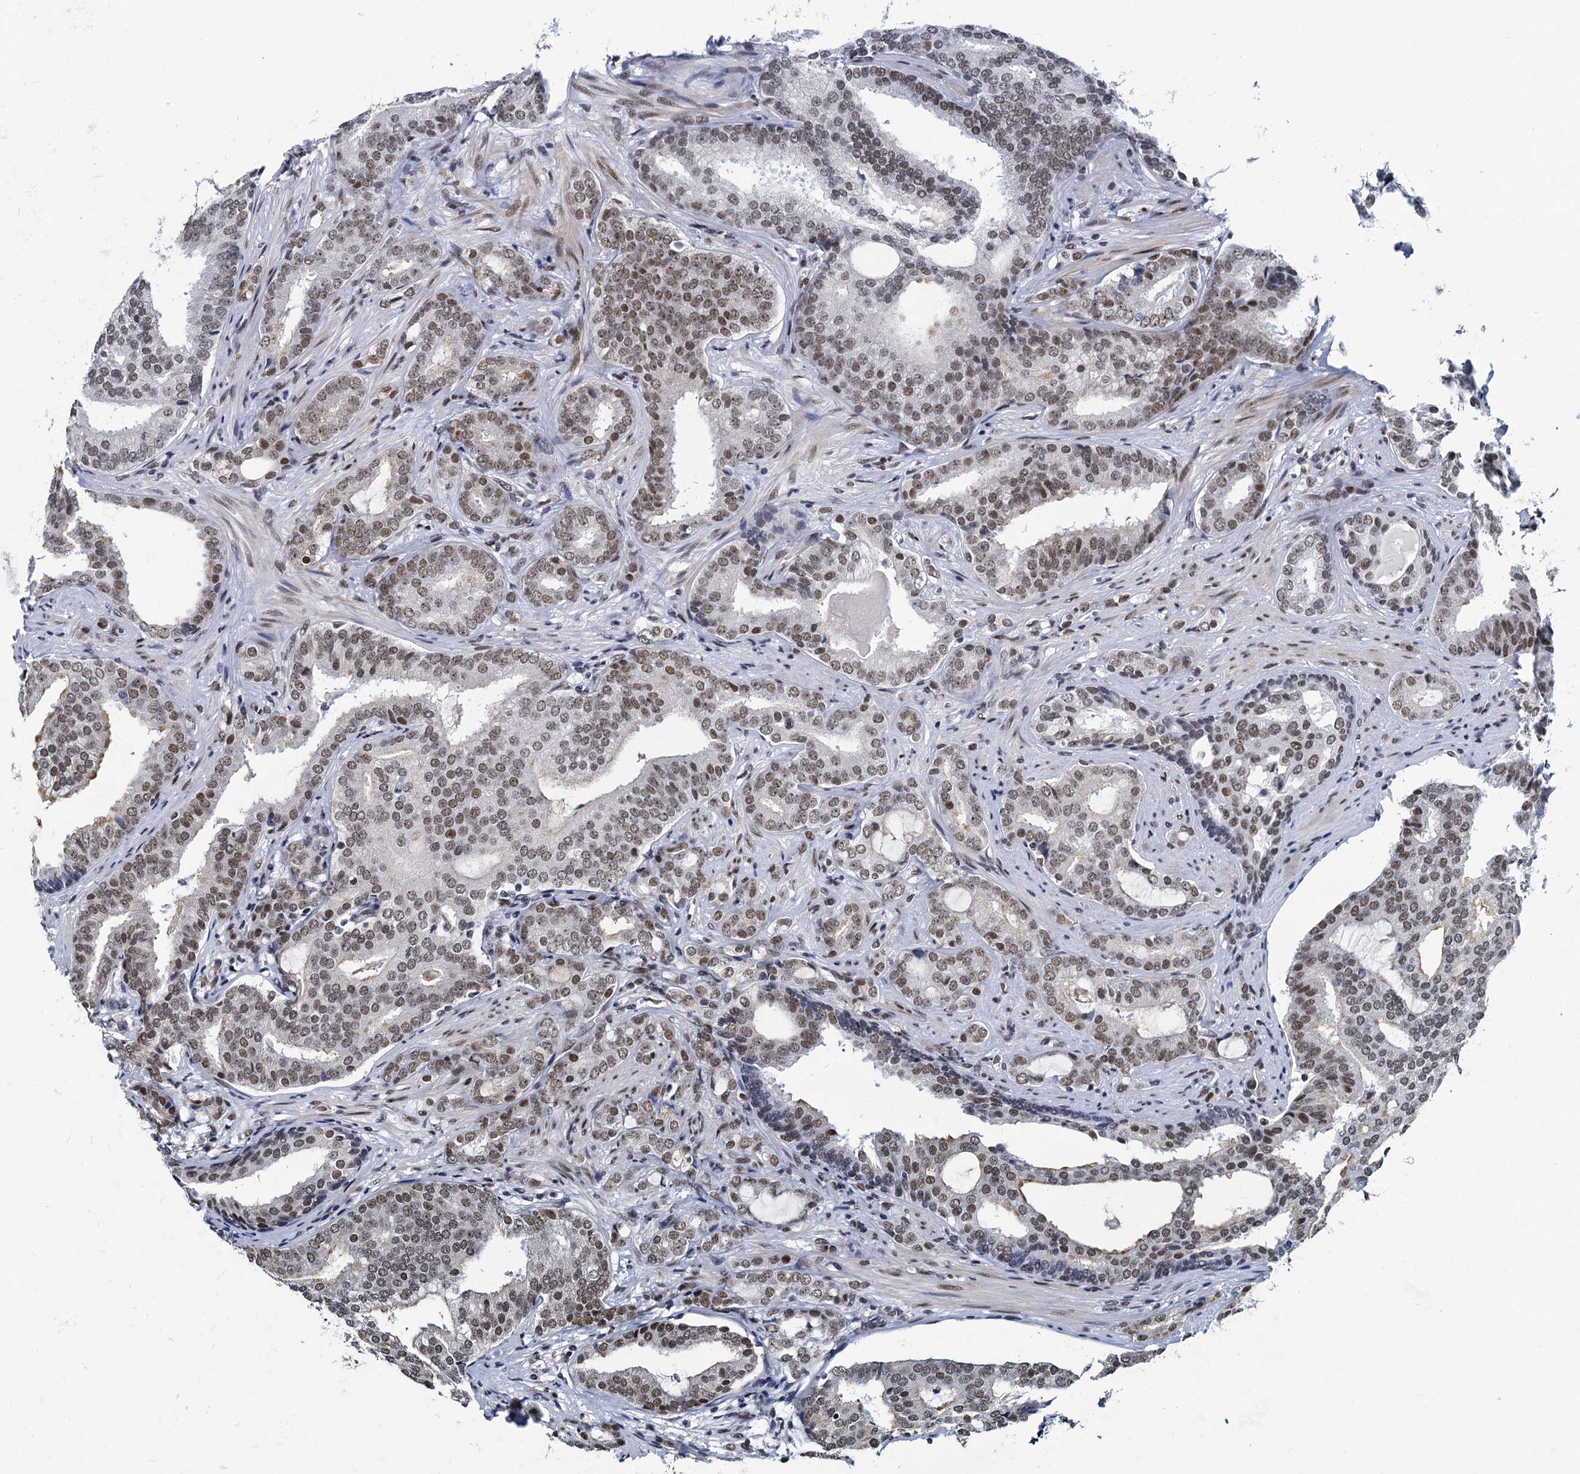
{"staining": {"intensity": "moderate", "quantity": ">75%", "location": "nuclear"}, "tissue": "prostate cancer", "cell_type": "Tumor cells", "image_type": "cancer", "snomed": [{"axis": "morphology", "description": "Adenocarcinoma, High grade"}, {"axis": "topography", "description": "Prostate"}], "caption": "Moderate nuclear staining for a protein is present in about >75% of tumor cells of prostate adenocarcinoma (high-grade) using IHC.", "gene": "HNRNPUL2", "patient": {"sex": "male", "age": 63}}